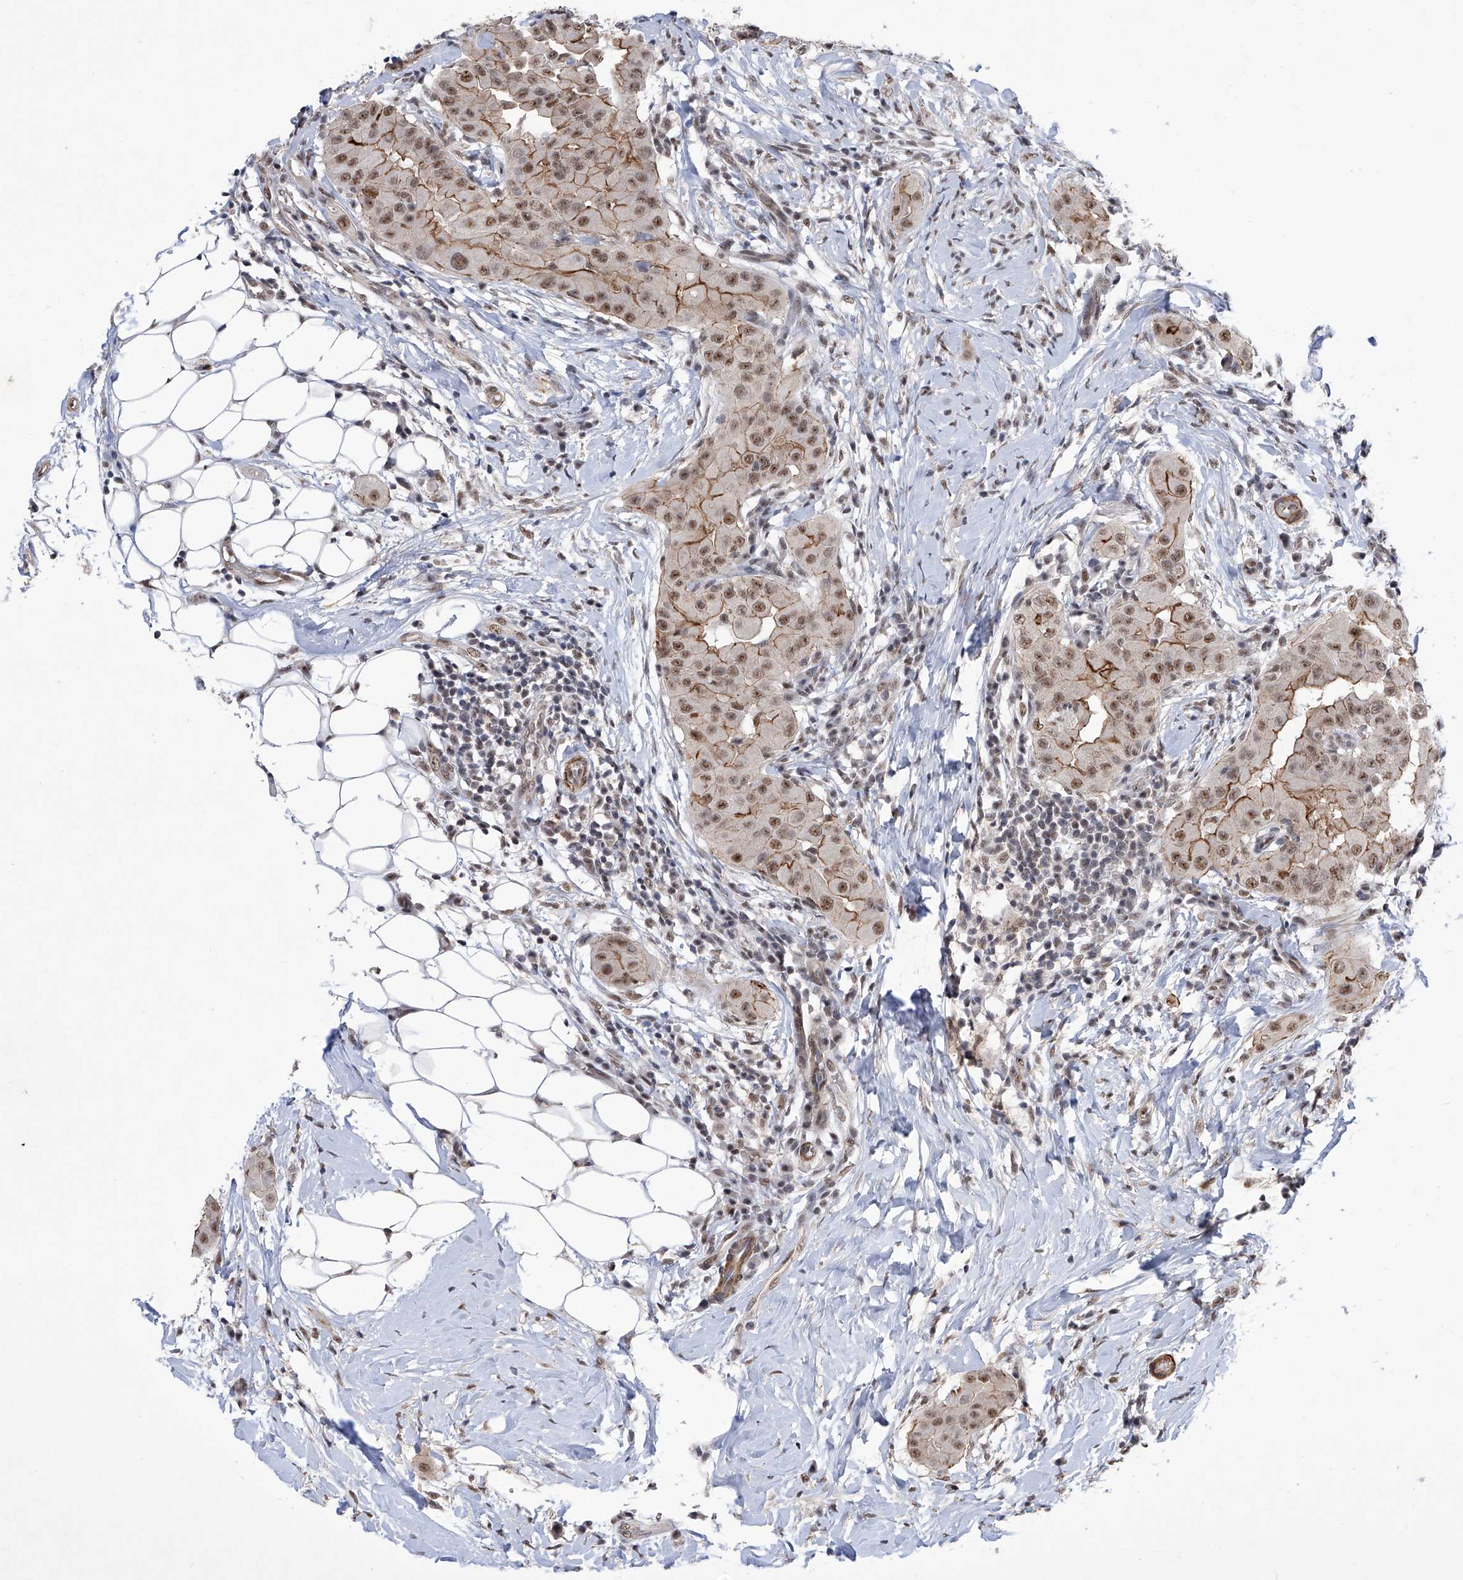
{"staining": {"intensity": "moderate", "quantity": ">75%", "location": "cytoplasmic/membranous,nuclear"}, "tissue": "thyroid cancer", "cell_type": "Tumor cells", "image_type": "cancer", "snomed": [{"axis": "morphology", "description": "Papillary adenocarcinoma, NOS"}, {"axis": "topography", "description": "Thyroid gland"}], "caption": "High-power microscopy captured an IHC image of thyroid cancer (papillary adenocarcinoma), revealing moderate cytoplasmic/membranous and nuclear staining in approximately >75% of tumor cells.", "gene": "NFATC4", "patient": {"sex": "male", "age": 33}}